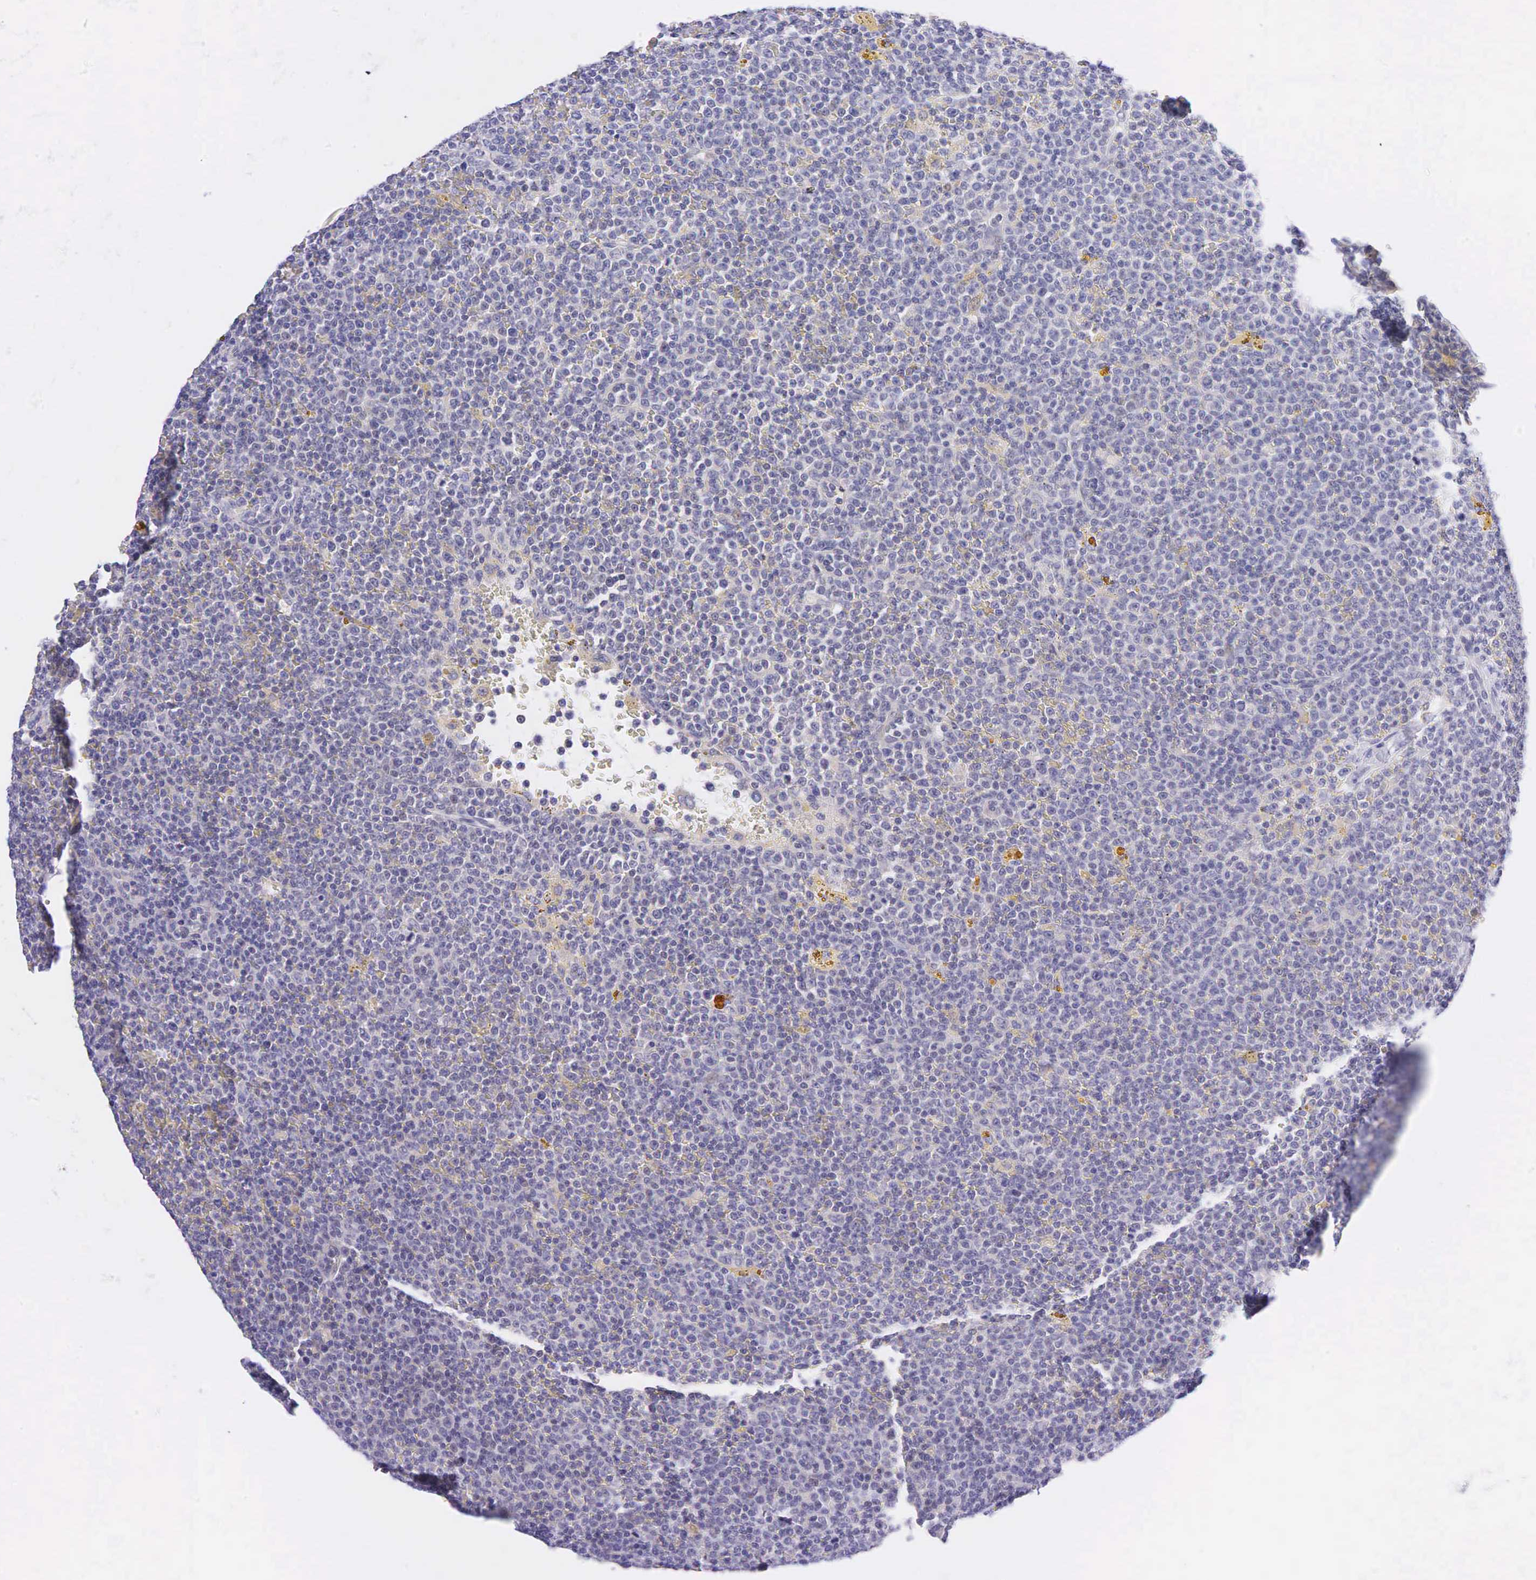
{"staining": {"intensity": "negative", "quantity": "none", "location": "none"}, "tissue": "lymphoma", "cell_type": "Tumor cells", "image_type": "cancer", "snomed": [{"axis": "morphology", "description": "Malignant lymphoma, non-Hodgkin's type, Low grade"}, {"axis": "topography", "description": "Lymph node"}], "caption": "Human lymphoma stained for a protein using immunohistochemistry (IHC) reveals no expression in tumor cells.", "gene": "AR", "patient": {"sex": "male", "age": 50}}